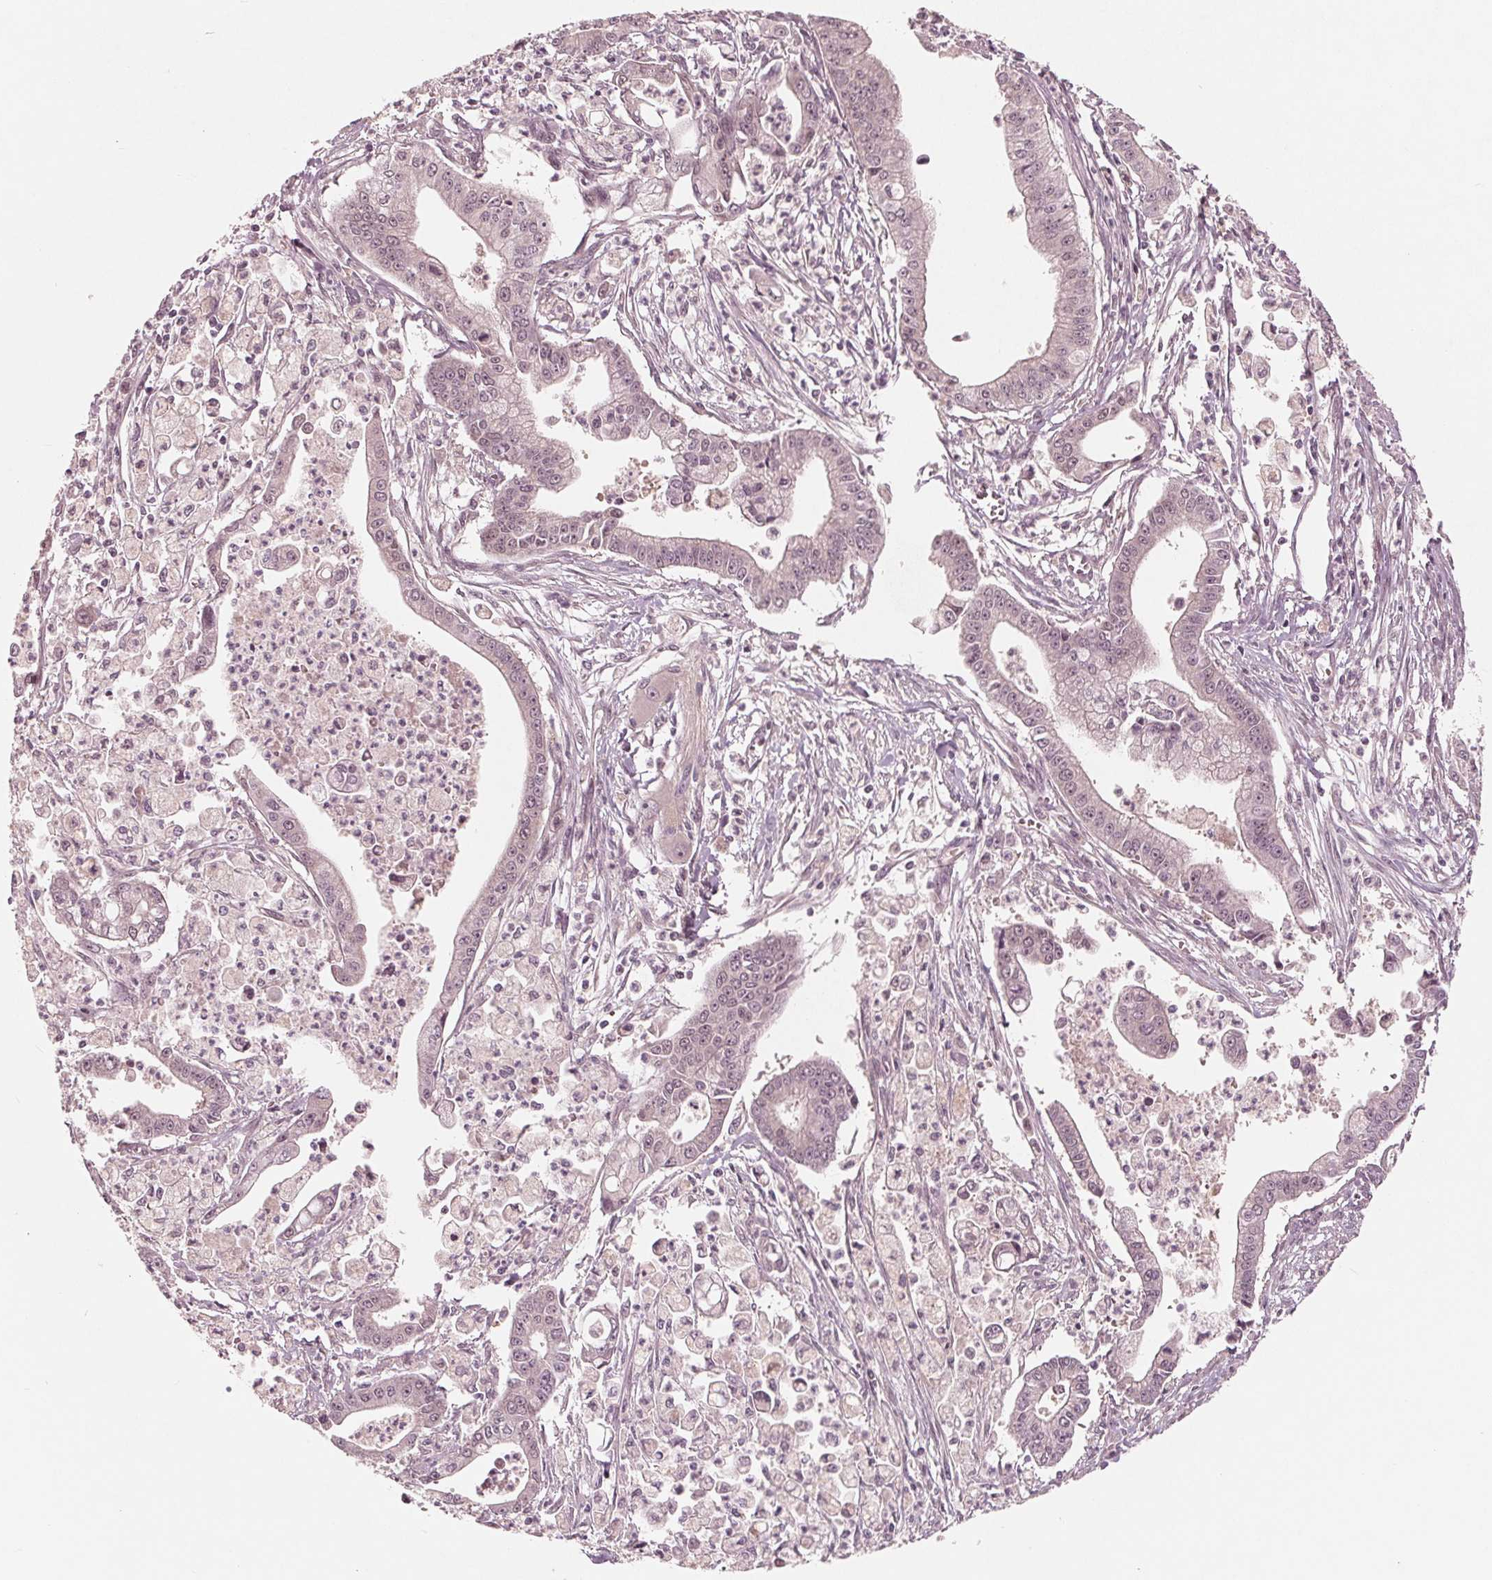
{"staining": {"intensity": "negative", "quantity": "none", "location": "none"}, "tissue": "pancreatic cancer", "cell_type": "Tumor cells", "image_type": "cancer", "snomed": [{"axis": "morphology", "description": "Adenocarcinoma, NOS"}, {"axis": "topography", "description": "Pancreas"}], "caption": "Tumor cells are negative for brown protein staining in pancreatic adenocarcinoma.", "gene": "UBALD1", "patient": {"sex": "female", "age": 65}}